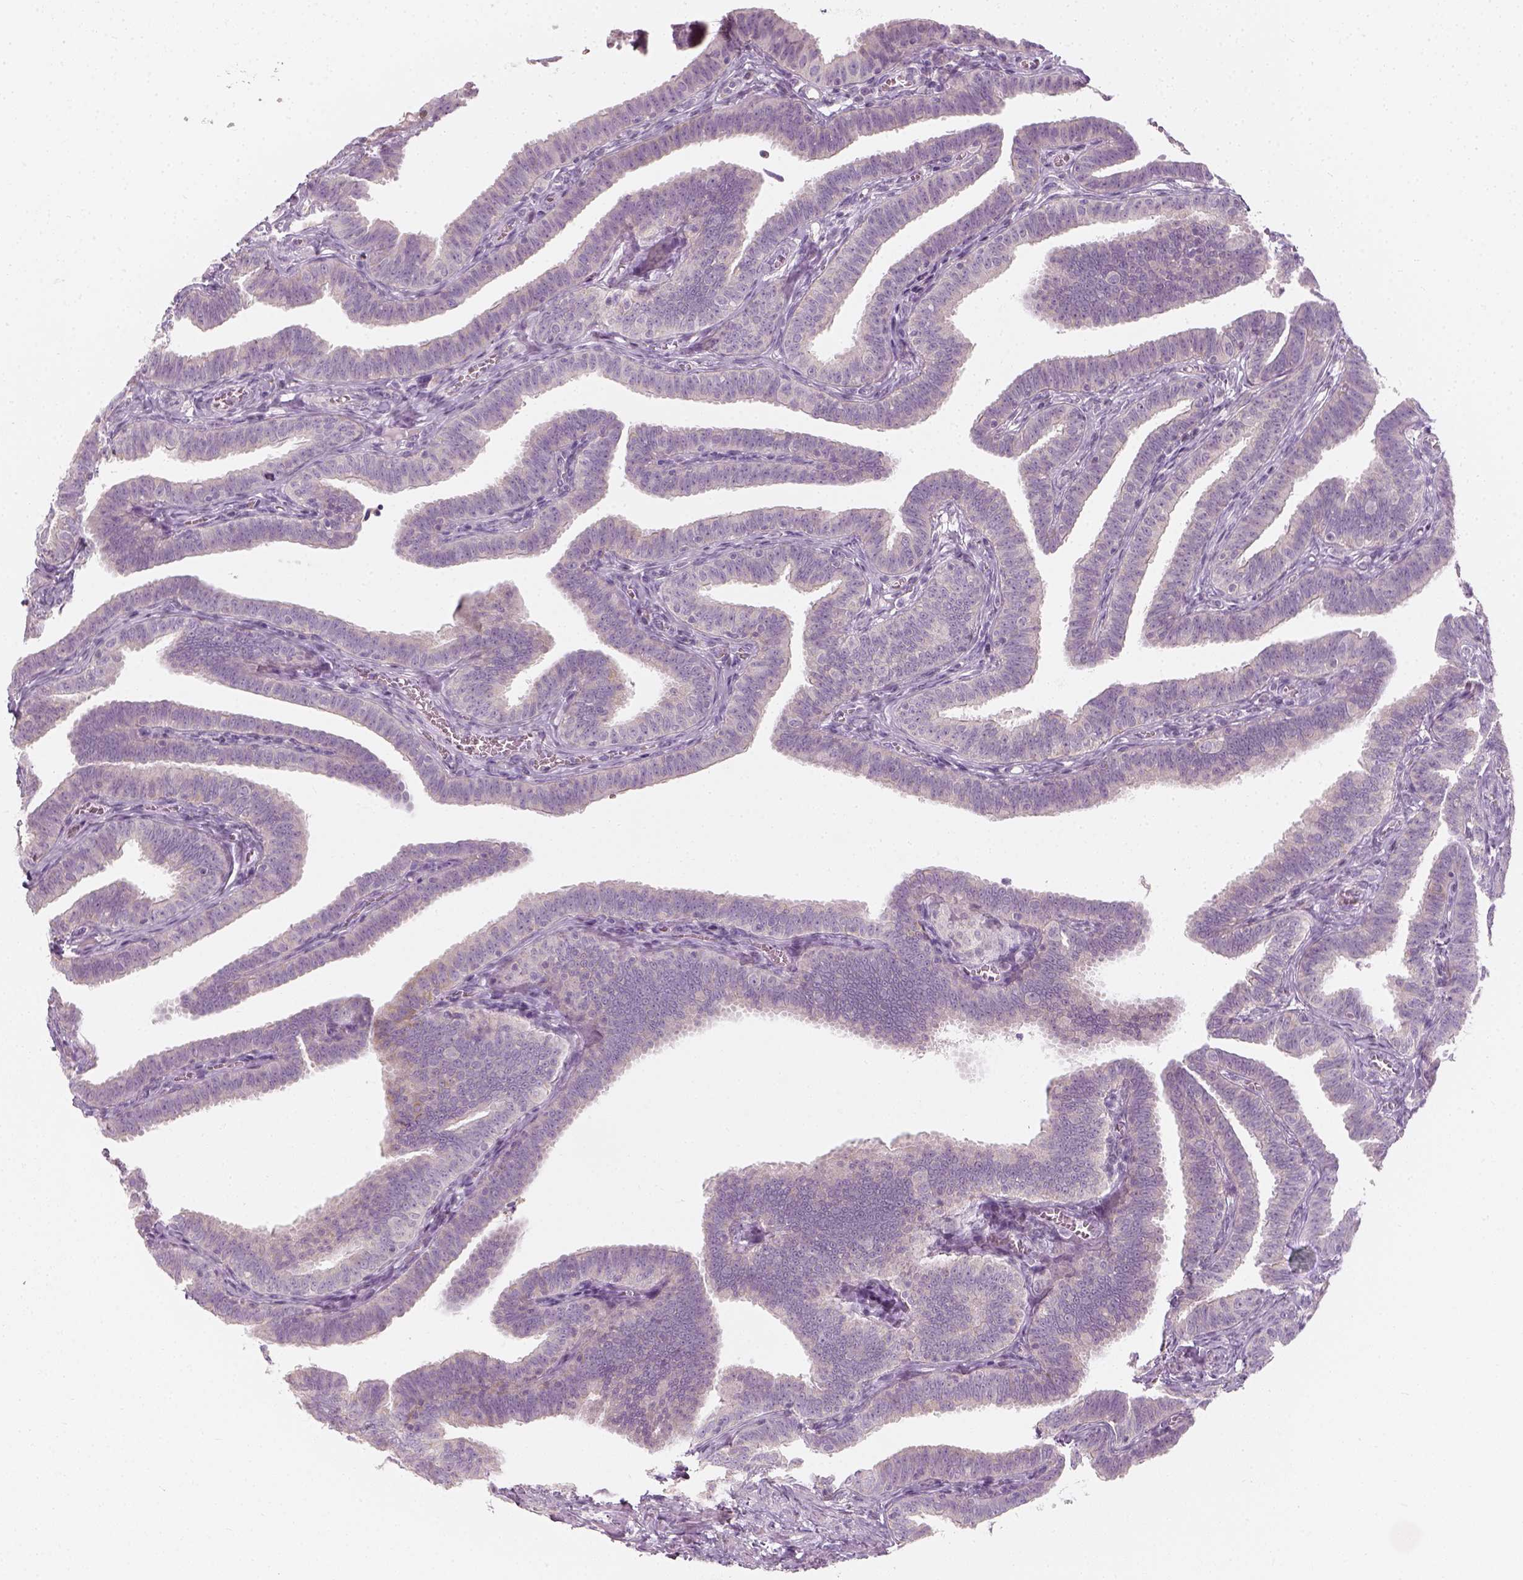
{"staining": {"intensity": "negative", "quantity": "none", "location": "none"}, "tissue": "fallopian tube", "cell_type": "Glandular cells", "image_type": "normal", "snomed": [{"axis": "morphology", "description": "Normal tissue, NOS"}, {"axis": "topography", "description": "Fallopian tube"}], "caption": "The IHC image has no significant positivity in glandular cells of fallopian tube. The staining is performed using DAB (3,3'-diaminobenzidine) brown chromogen with nuclei counter-stained in using hematoxylin.", "gene": "PRAME", "patient": {"sex": "female", "age": 25}}